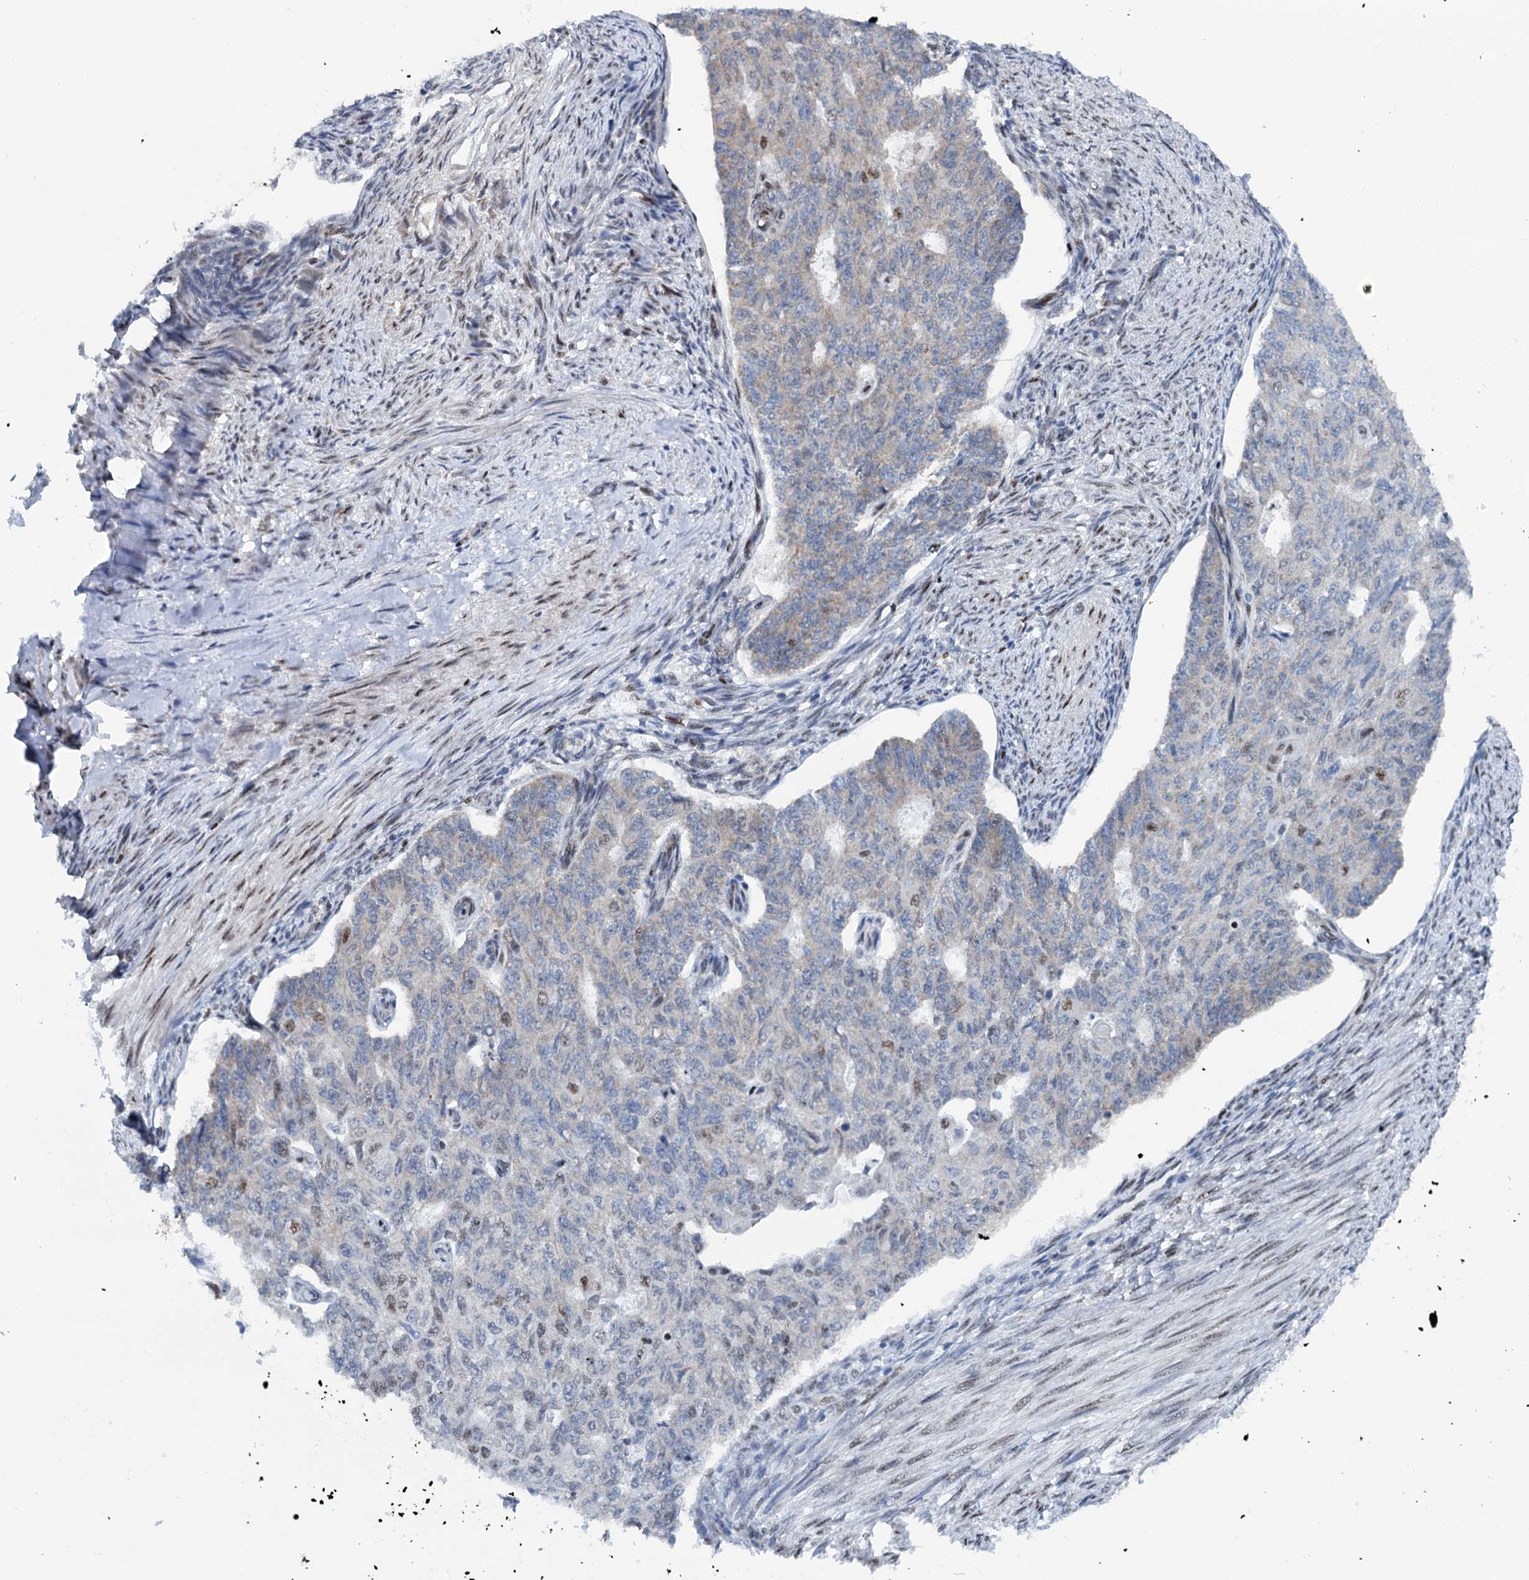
{"staining": {"intensity": "weak", "quantity": "<25%", "location": "nuclear"}, "tissue": "endometrial cancer", "cell_type": "Tumor cells", "image_type": "cancer", "snomed": [{"axis": "morphology", "description": "Adenocarcinoma, NOS"}, {"axis": "topography", "description": "Endometrium"}], "caption": "Tumor cells show no significant positivity in endometrial cancer. The staining is performed using DAB brown chromogen with nuclei counter-stained in using hematoxylin.", "gene": "SREK1", "patient": {"sex": "female", "age": 32}}